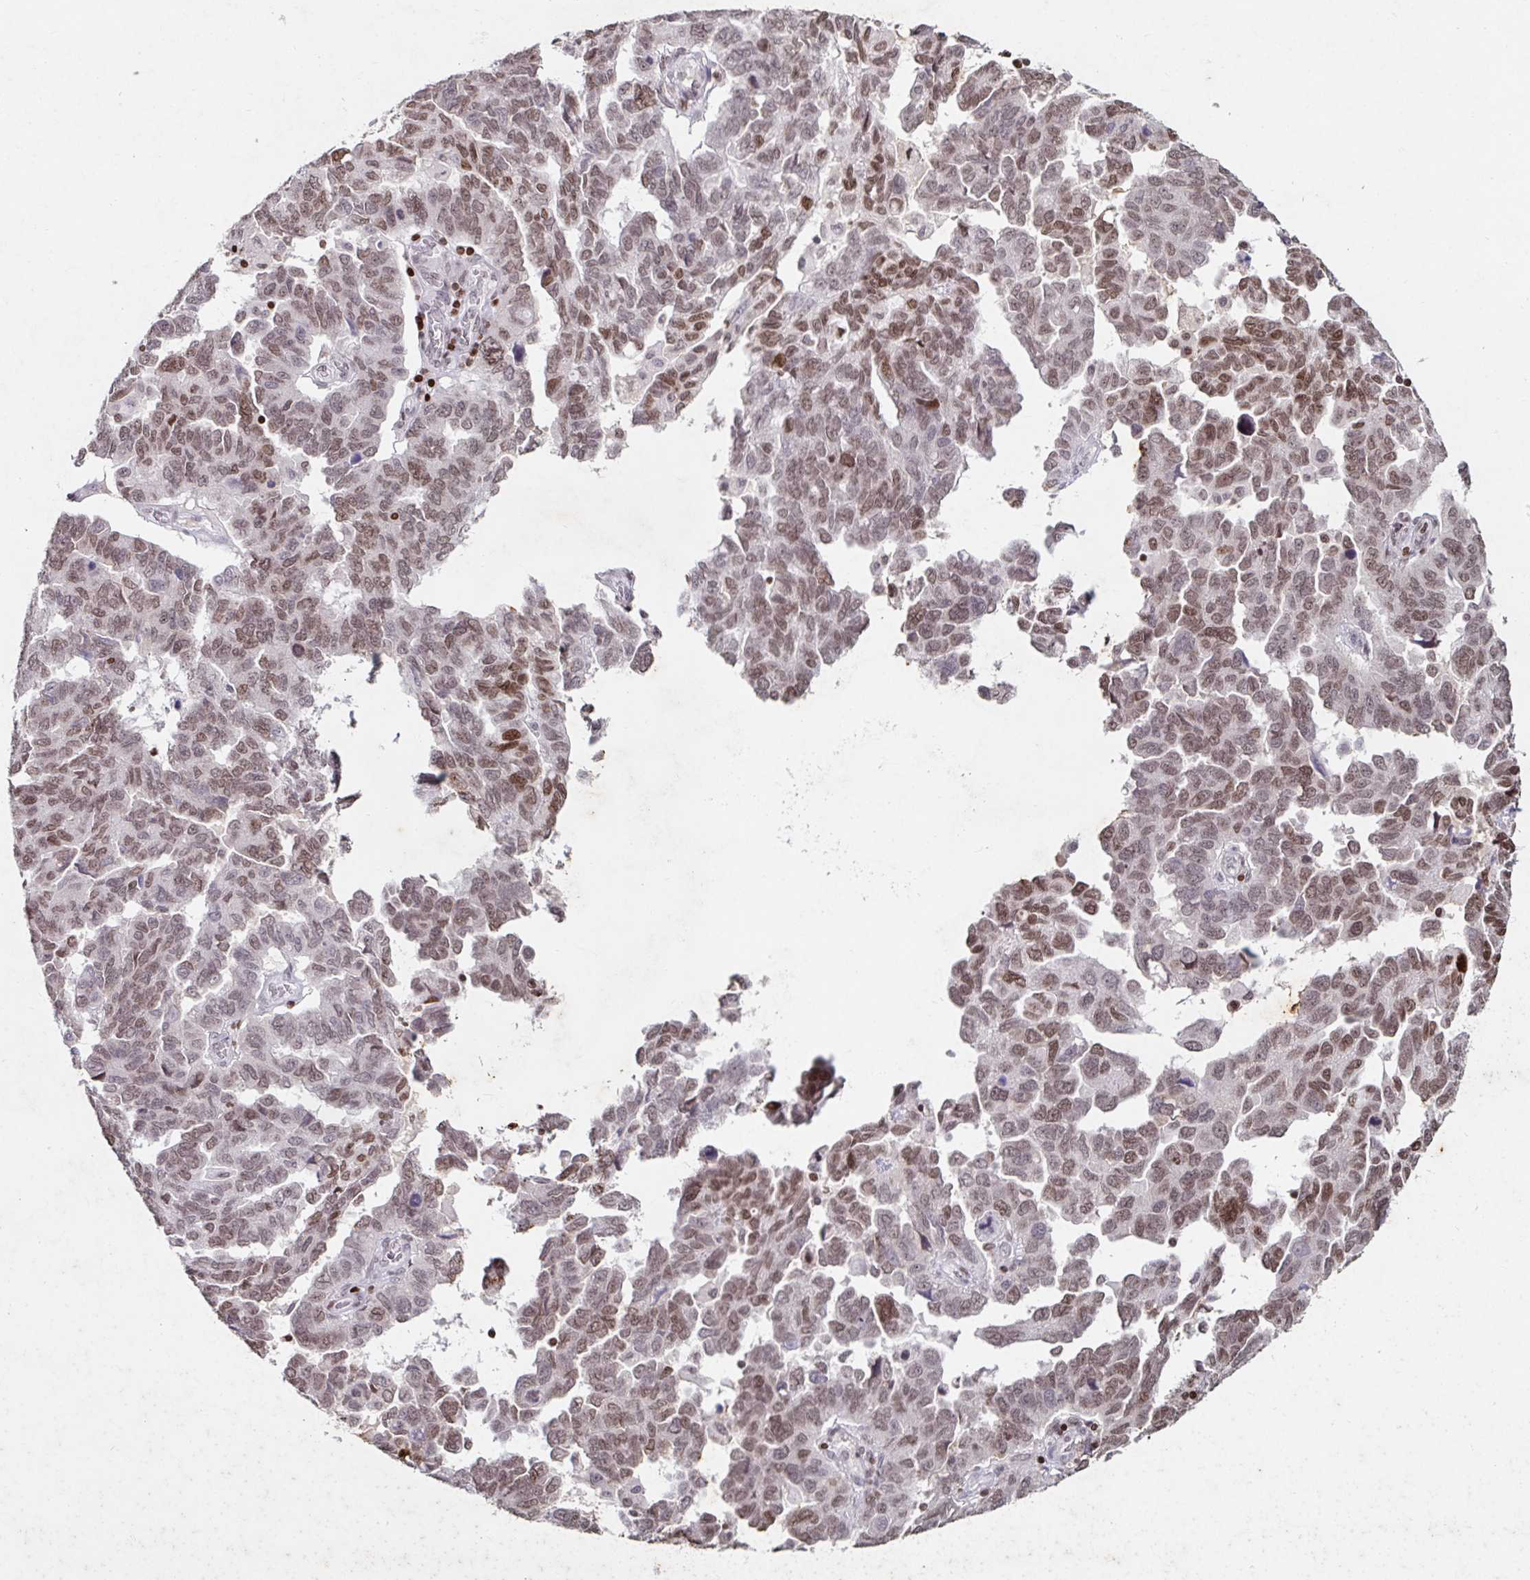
{"staining": {"intensity": "moderate", "quantity": ">75%", "location": "nuclear"}, "tissue": "ovarian cancer", "cell_type": "Tumor cells", "image_type": "cancer", "snomed": [{"axis": "morphology", "description": "Cystadenocarcinoma, serous, NOS"}, {"axis": "topography", "description": "Ovary"}], "caption": "IHC micrograph of neoplastic tissue: ovarian cancer (serous cystadenocarcinoma) stained using IHC shows medium levels of moderate protein expression localized specifically in the nuclear of tumor cells, appearing as a nuclear brown color.", "gene": "C19orf53", "patient": {"sex": "female", "age": 64}}